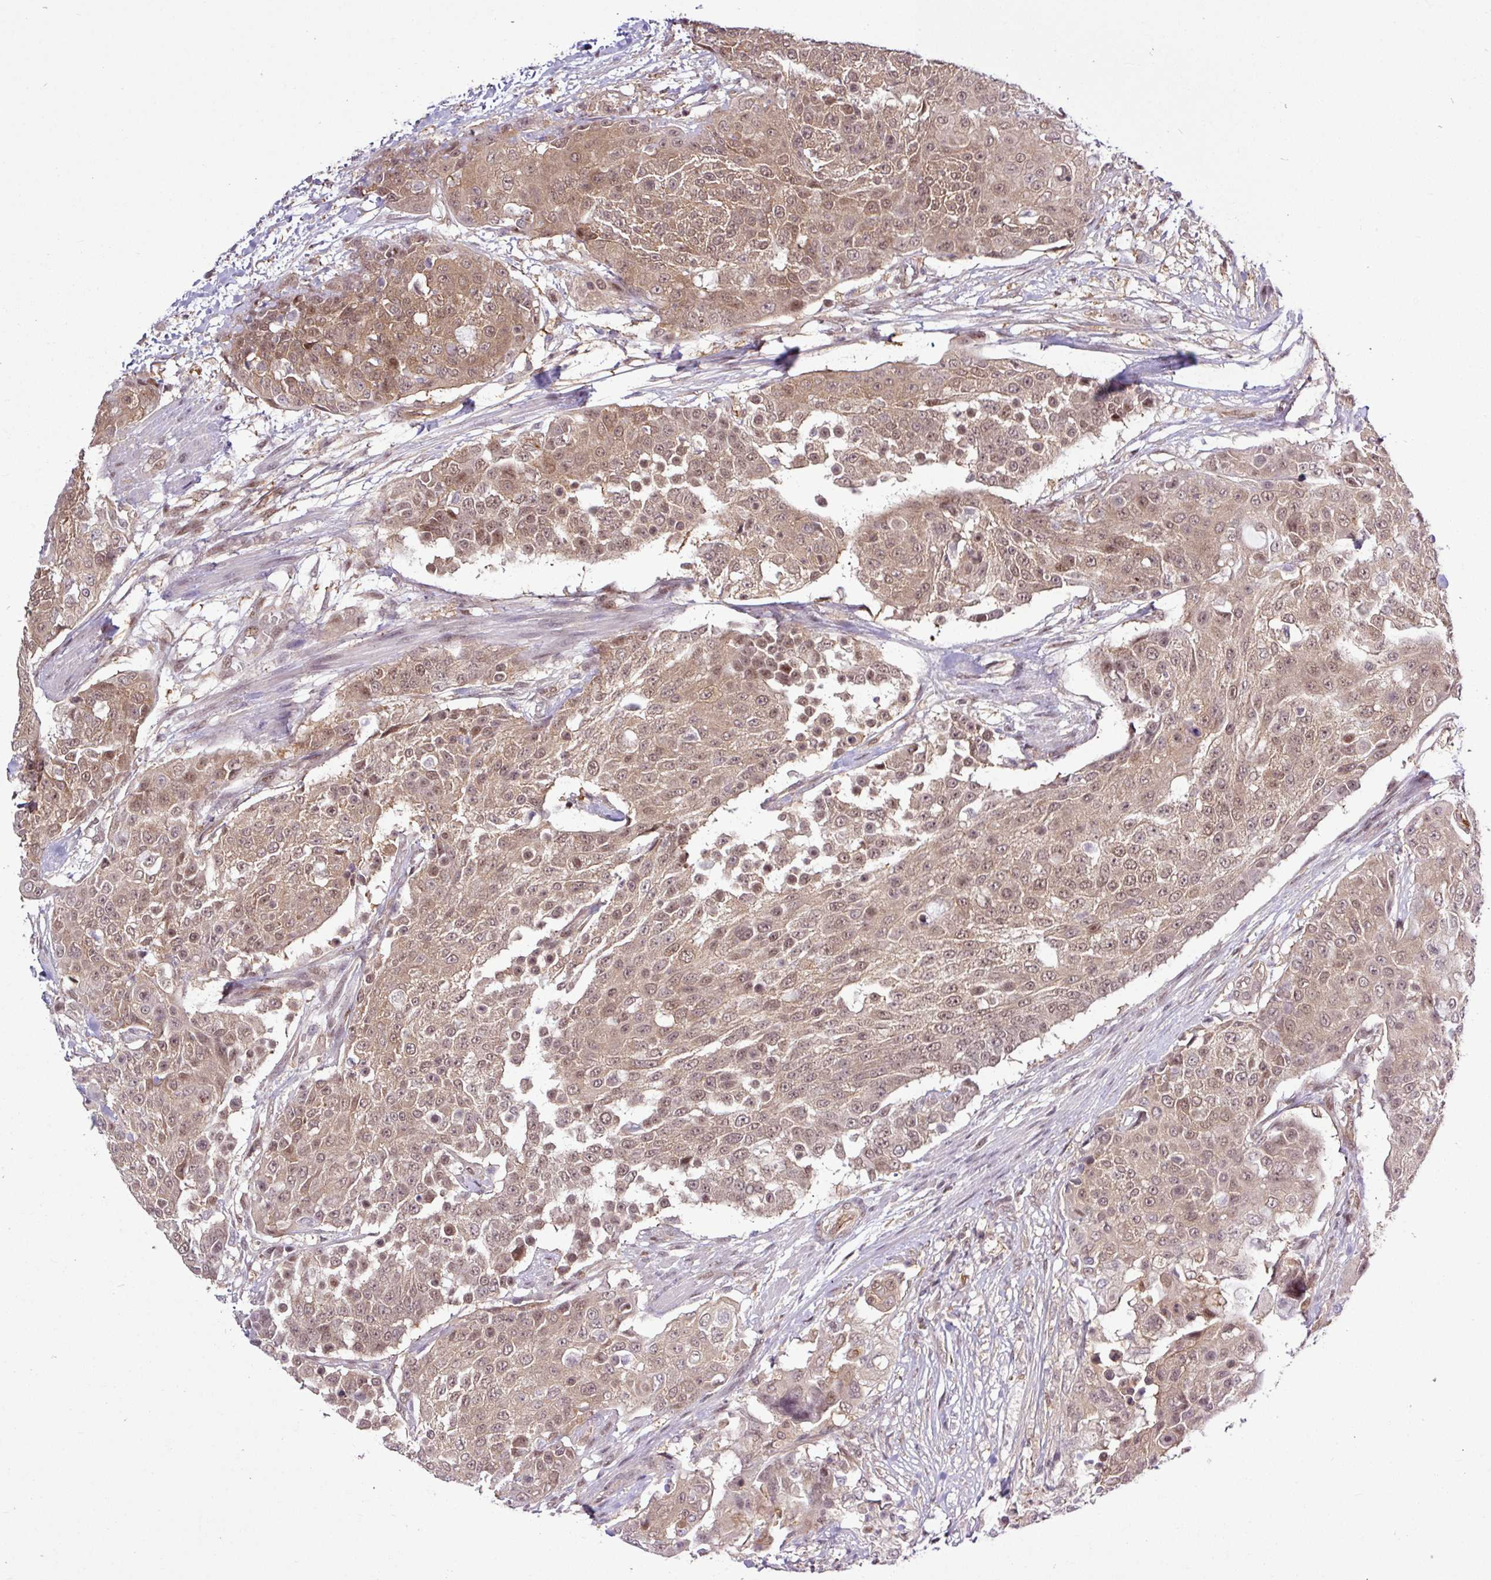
{"staining": {"intensity": "moderate", "quantity": ">75%", "location": "cytoplasmic/membranous,nuclear"}, "tissue": "urothelial cancer", "cell_type": "Tumor cells", "image_type": "cancer", "snomed": [{"axis": "morphology", "description": "Urothelial carcinoma, High grade"}, {"axis": "topography", "description": "Urinary bladder"}], "caption": "This image shows IHC staining of human urothelial carcinoma (high-grade), with medium moderate cytoplasmic/membranous and nuclear positivity in about >75% of tumor cells.", "gene": "ITPKC", "patient": {"sex": "female", "age": 63}}